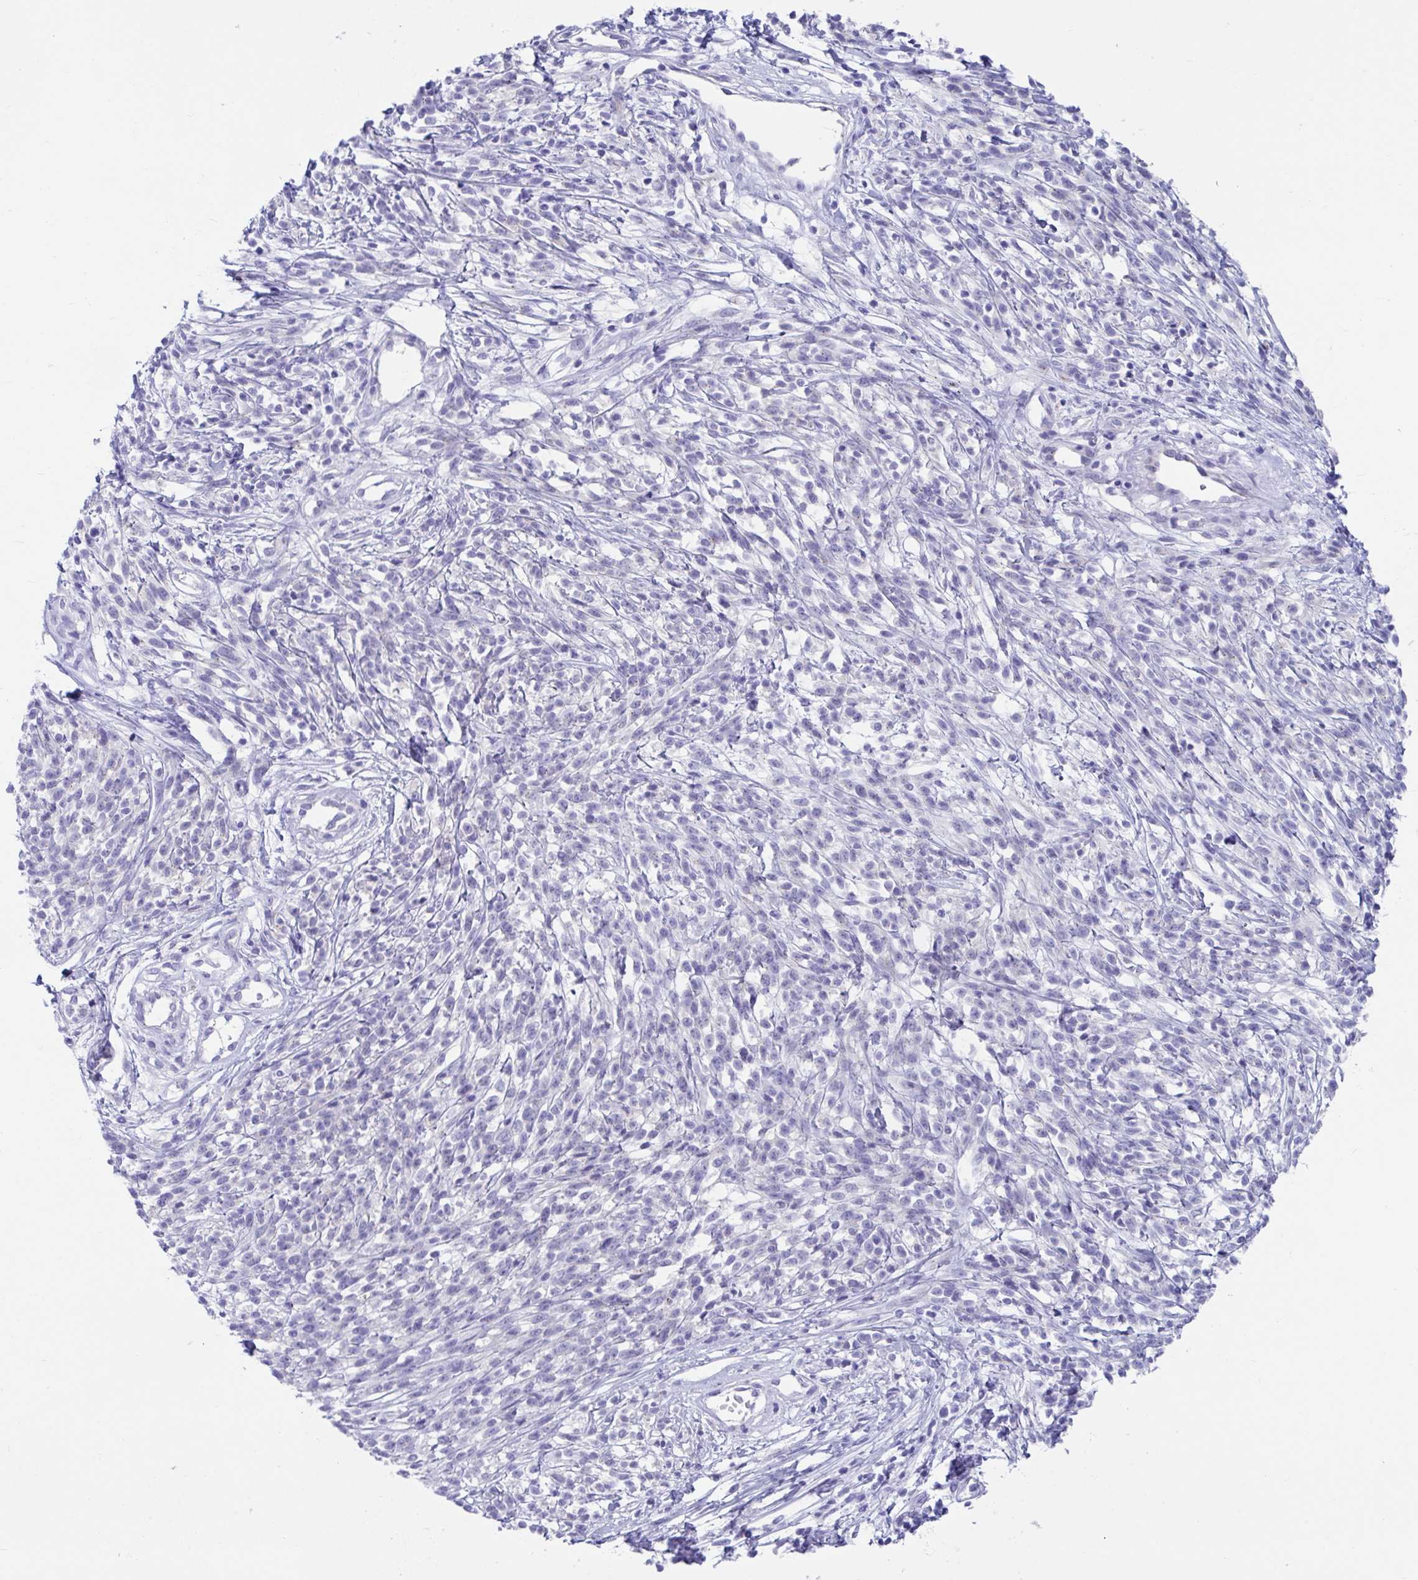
{"staining": {"intensity": "negative", "quantity": "none", "location": "none"}, "tissue": "melanoma", "cell_type": "Tumor cells", "image_type": "cancer", "snomed": [{"axis": "morphology", "description": "Malignant melanoma, NOS"}, {"axis": "topography", "description": "Skin"}, {"axis": "topography", "description": "Skin of trunk"}], "caption": "DAB immunohistochemical staining of melanoma shows no significant staining in tumor cells.", "gene": "TTC30B", "patient": {"sex": "male", "age": 74}}